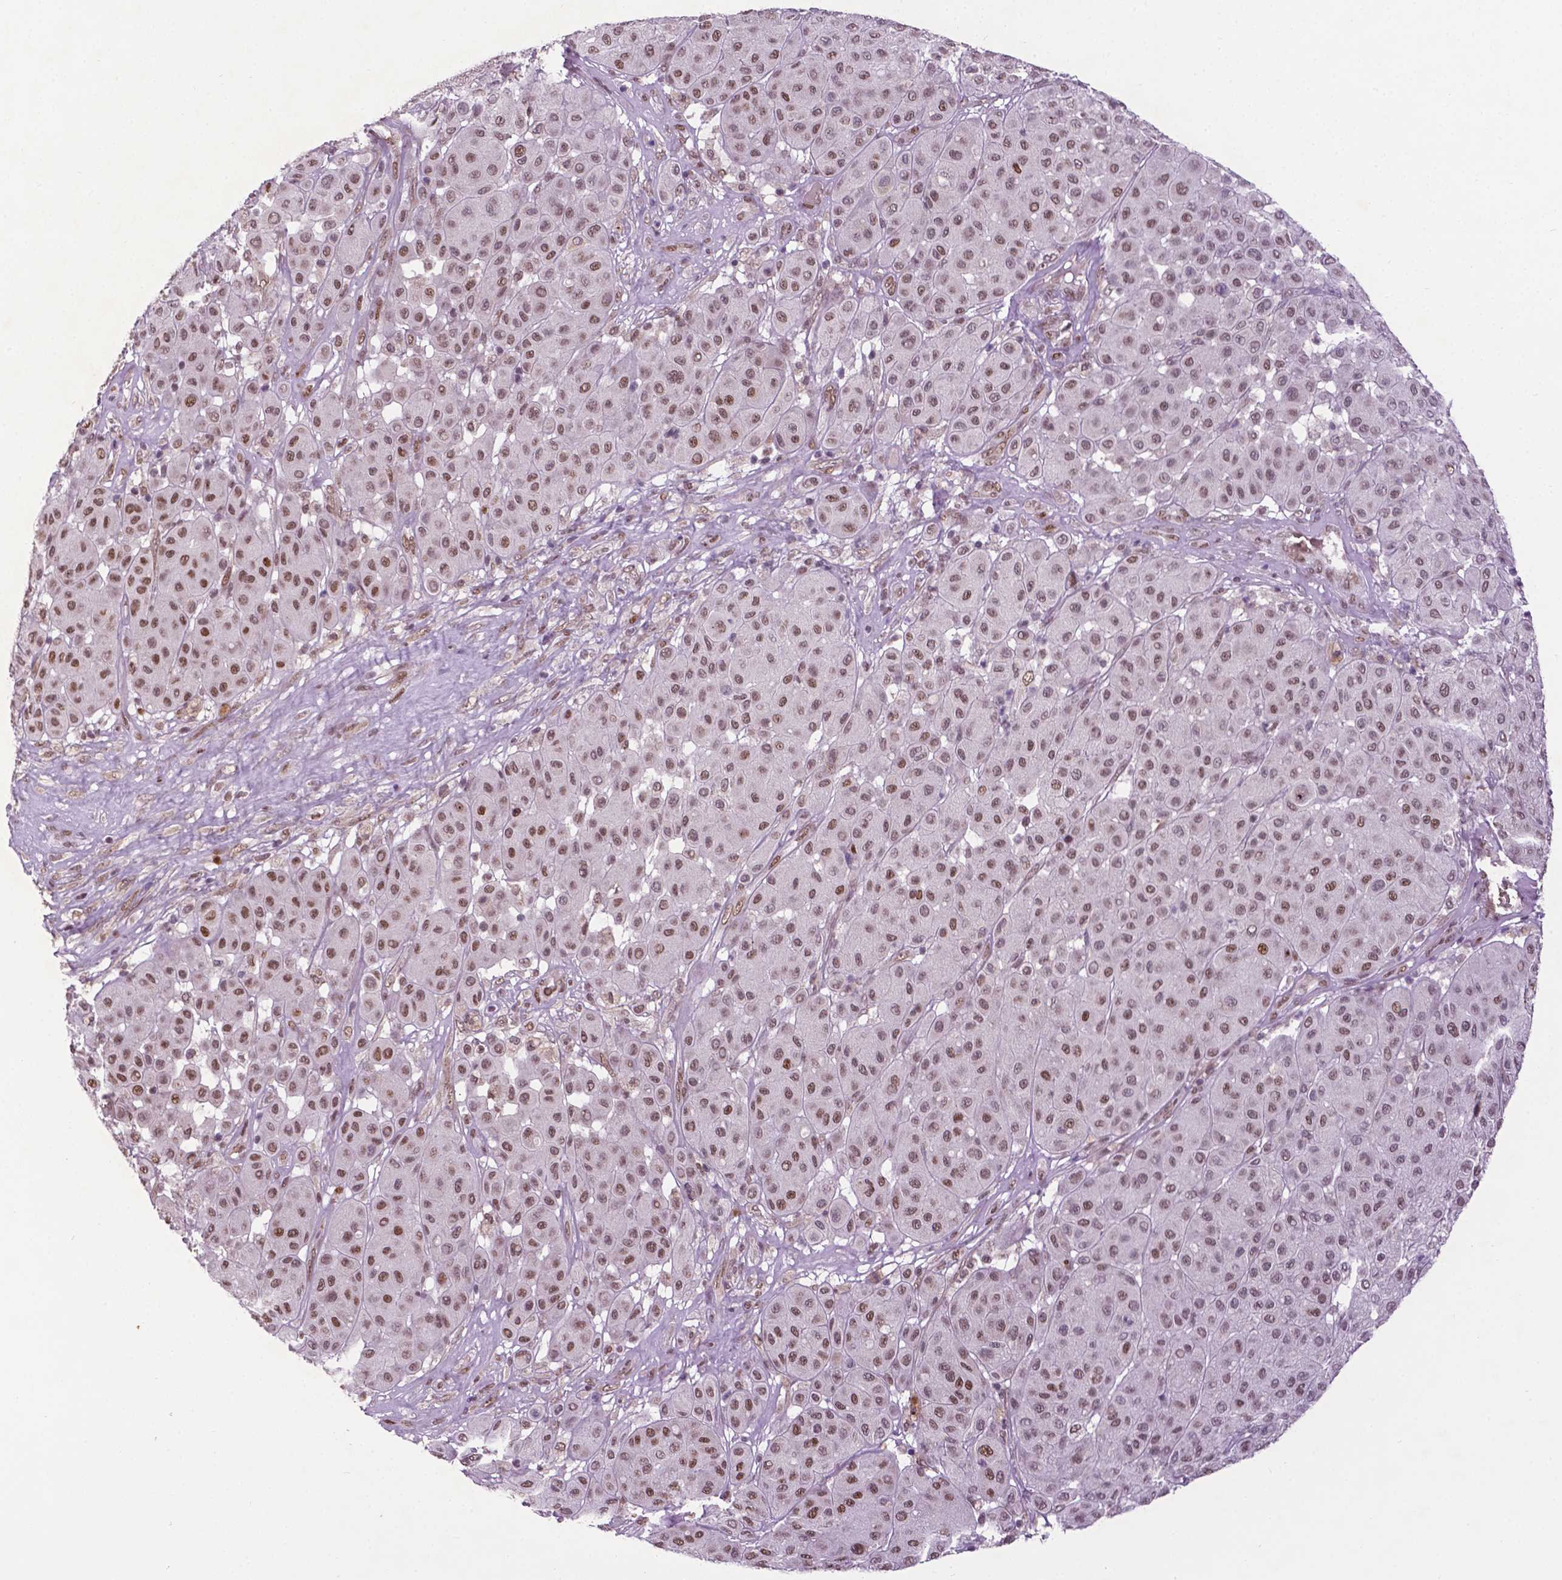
{"staining": {"intensity": "moderate", "quantity": ">75%", "location": "nuclear"}, "tissue": "melanoma", "cell_type": "Tumor cells", "image_type": "cancer", "snomed": [{"axis": "morphology", "description": "Malignant melanoma, Metastatic site"}, {"axis": "topography", "description": "Smooth muscle"}], "caption": "A photomicrograph of malignant melanoma (metastatic site) stained for a protein shows moderate nuclear brown staining in tumor cells. The staining is performed using DAB (3,3'-diaminobenzidine) brown chromogen to label protein expression. The nuclei are counter-stained blue using hematoxylin.", "gene": "ZNF41", "patient": {"sex": "male", "age": 41}}